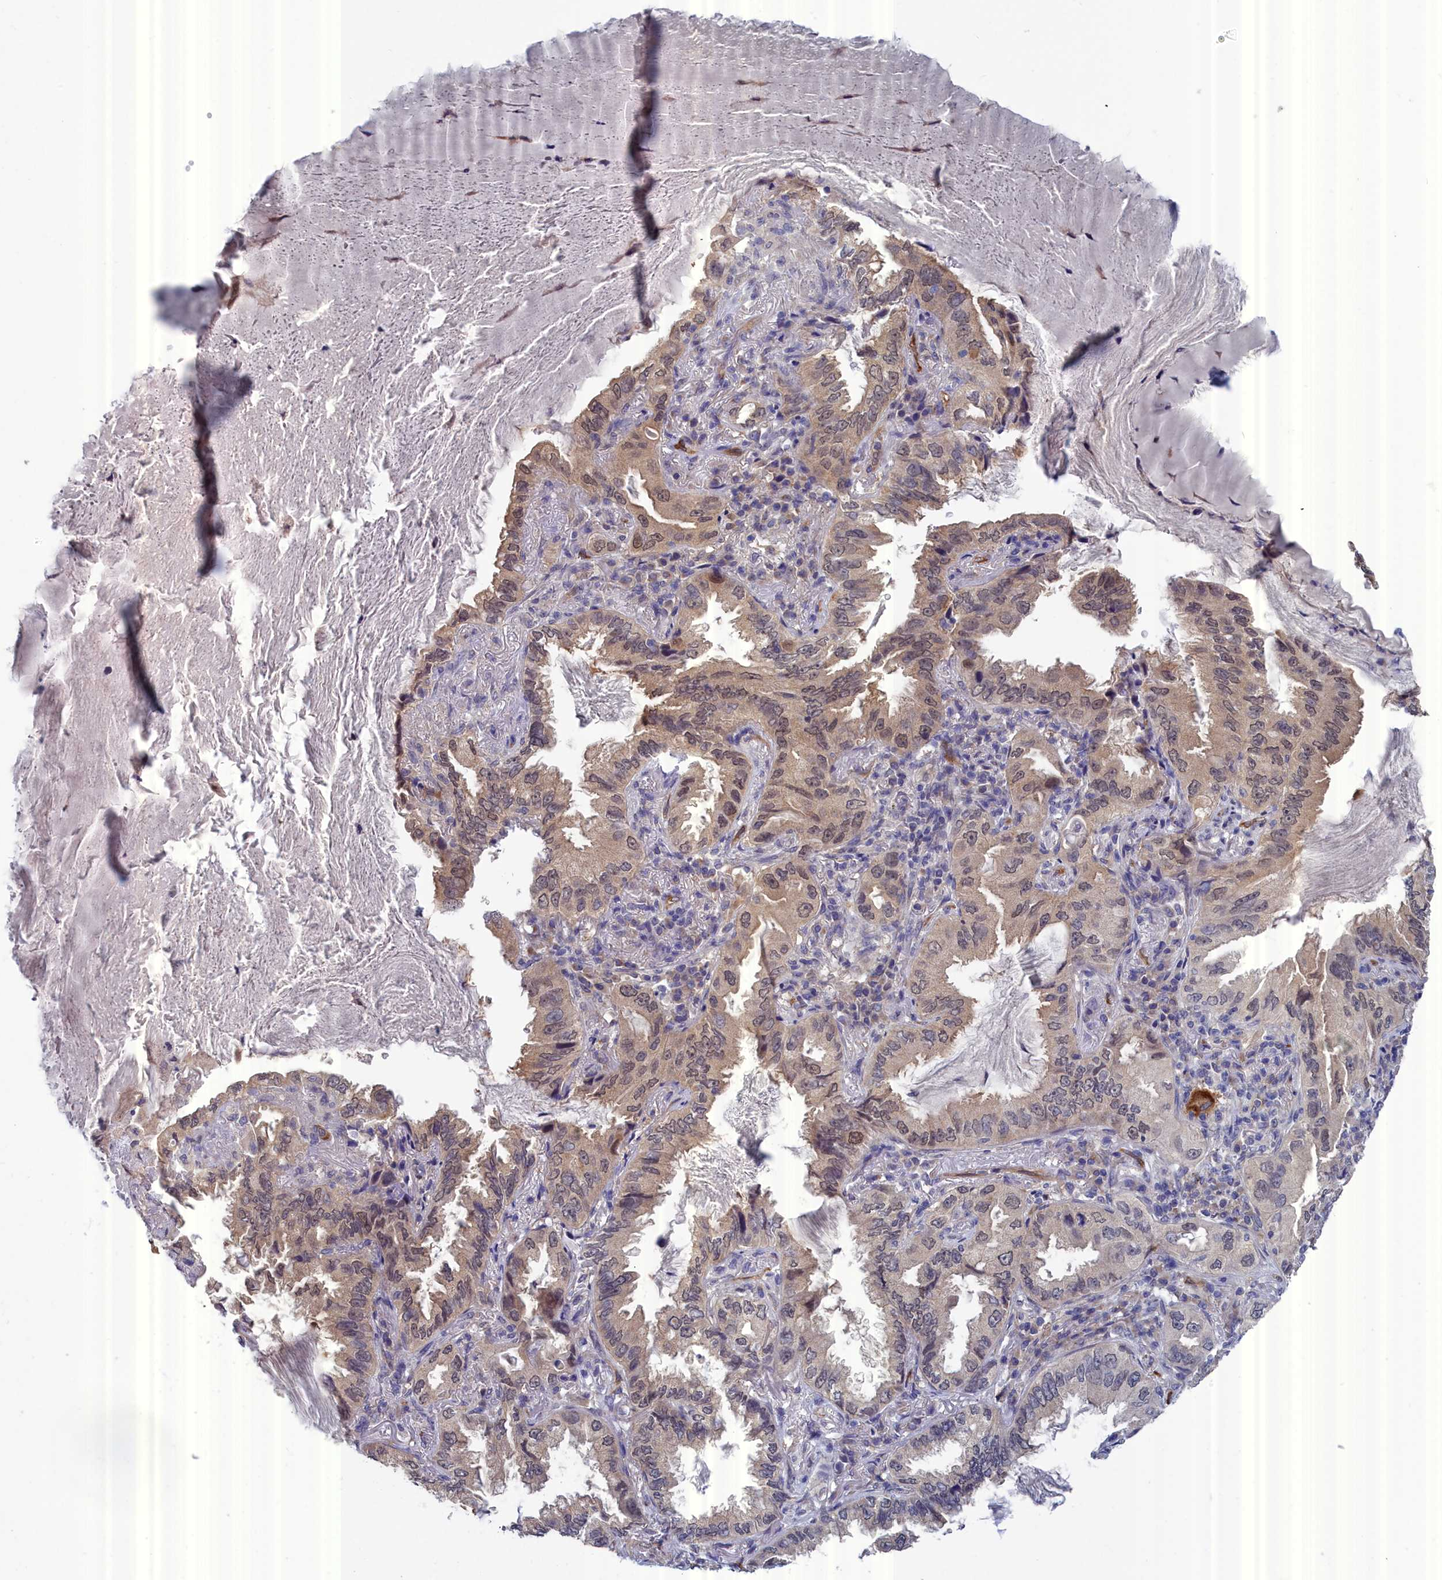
{"staining": {"intensity": "weak", "quantity": ">75%", "location": "cytoplasmic/membranous"}, "tissue": "lung cancer", "cell_type": "Tumor cells", "image_type": "cancer", "snomed": [{"axis": "morphology", "description": "Adenocarcinoma, NOS"}, {"axis": "topography", "description": "Lung"}], "caption": "This image reveals lung cancer (adenocarcinoma) stained with IHC to label a protein in brown. The cytoplasmic/membranous of tumor cells show weak positivity for the protein. Nuclei are counter-stained blue.", "gene": "RDX", "patient": {"sex": "female", "age": 69}}